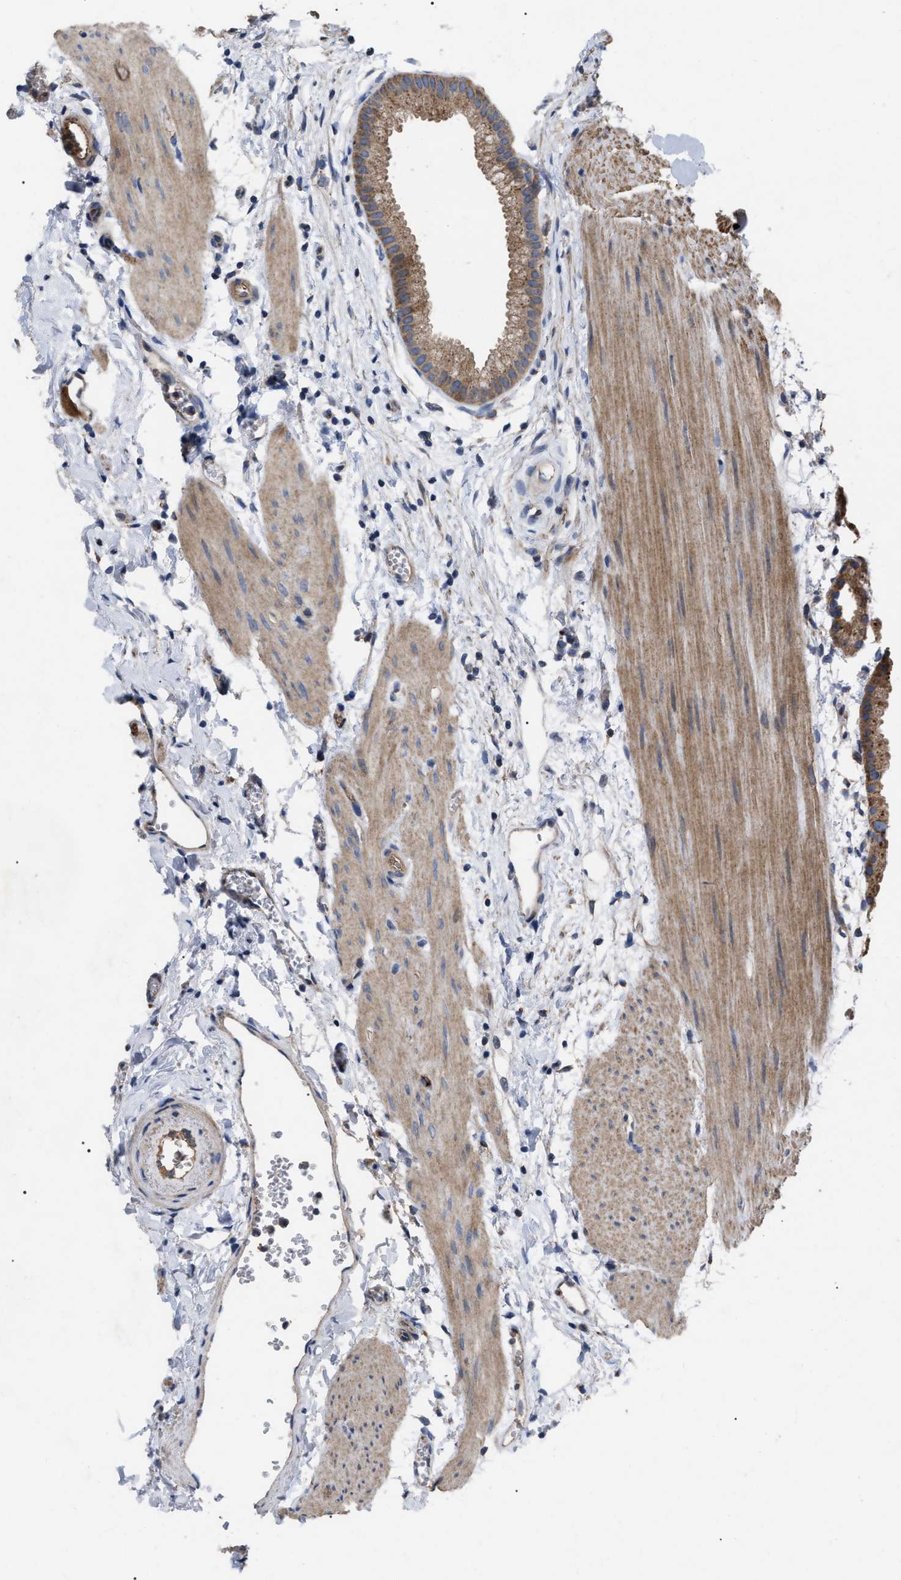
{"staining": {"intensity": "moderate", "quantity": ">75%", "location": "cytoplasmic/membranous"}, "tissue": "gallbladder", "cell_type": "Glandular cells", "image_type": "normal", "snomed": [{"axis": "morphology", "description": "Normal tissue, NOS"}, {"axis": "topography", "description": "Gallbladder"}], "caption": "Immunohistochemical staining of unremarkable human gallbladder shows moderate cytoplasmic/membranous protein expression in about >75% of glandular cells.", "gene": "FAM171A2", "patient": {"sex": "female", "age": 64}}